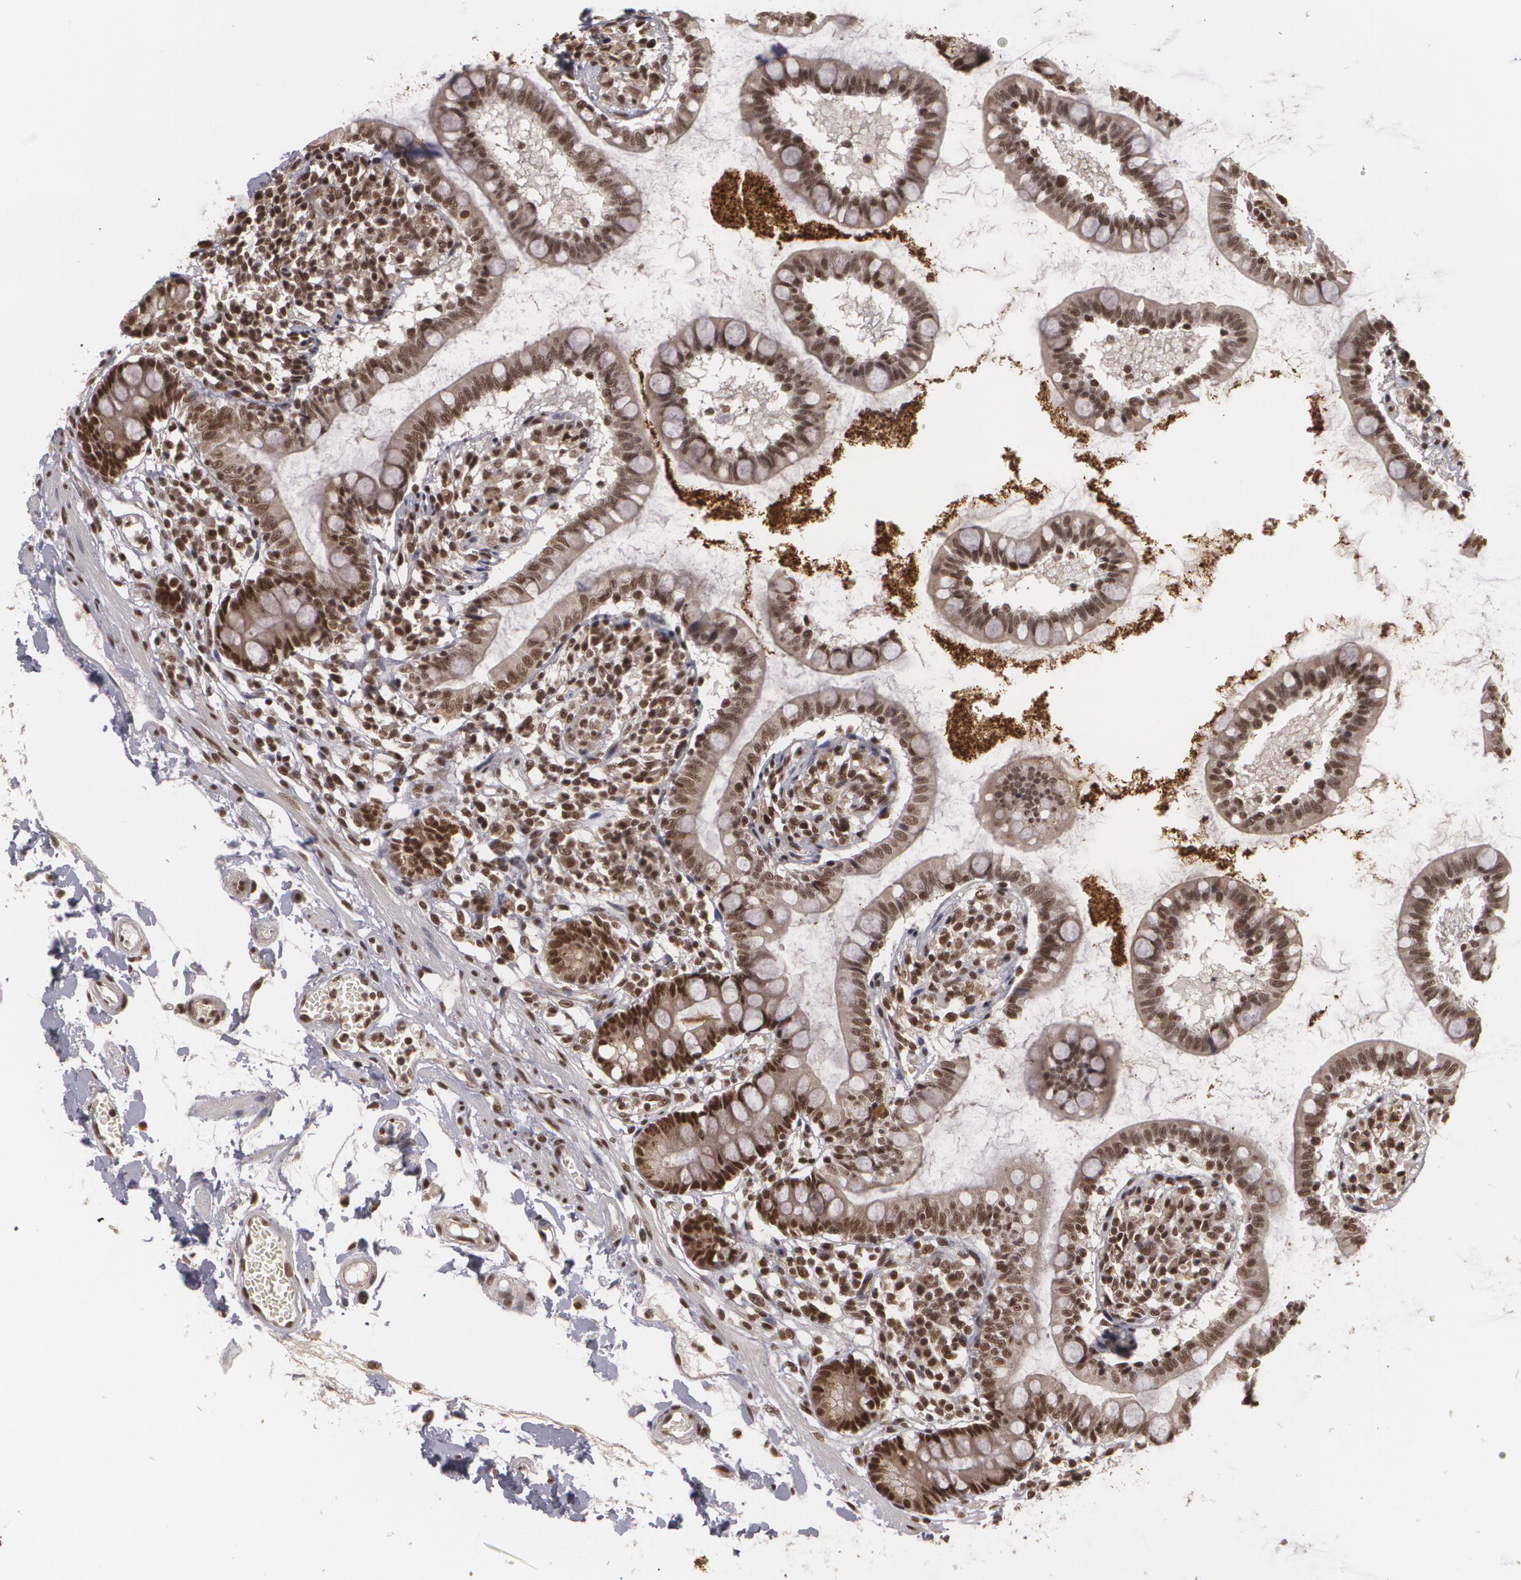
{"staining": {"intensity": "moderate", "quantity": ">75%", "location": "nuclear"}, "tissue": "small intestine", "cell_type": "Glandular cells", "image_type": "normal", "snomed": [{"axis": "morphology", "description": "Normal tissue, NOS"}, {"axis": "topography", "description": "Small intestine"}], "caption": "Immunohistochemistry (DAB (3,3'-diaminobenzidine)) staining of benign human small intestine displays moderate nuclear protein staining in approximately >75% of glandular cells.", "gene": "RXRB", "patient": {"sex": "female", "age": 61}}